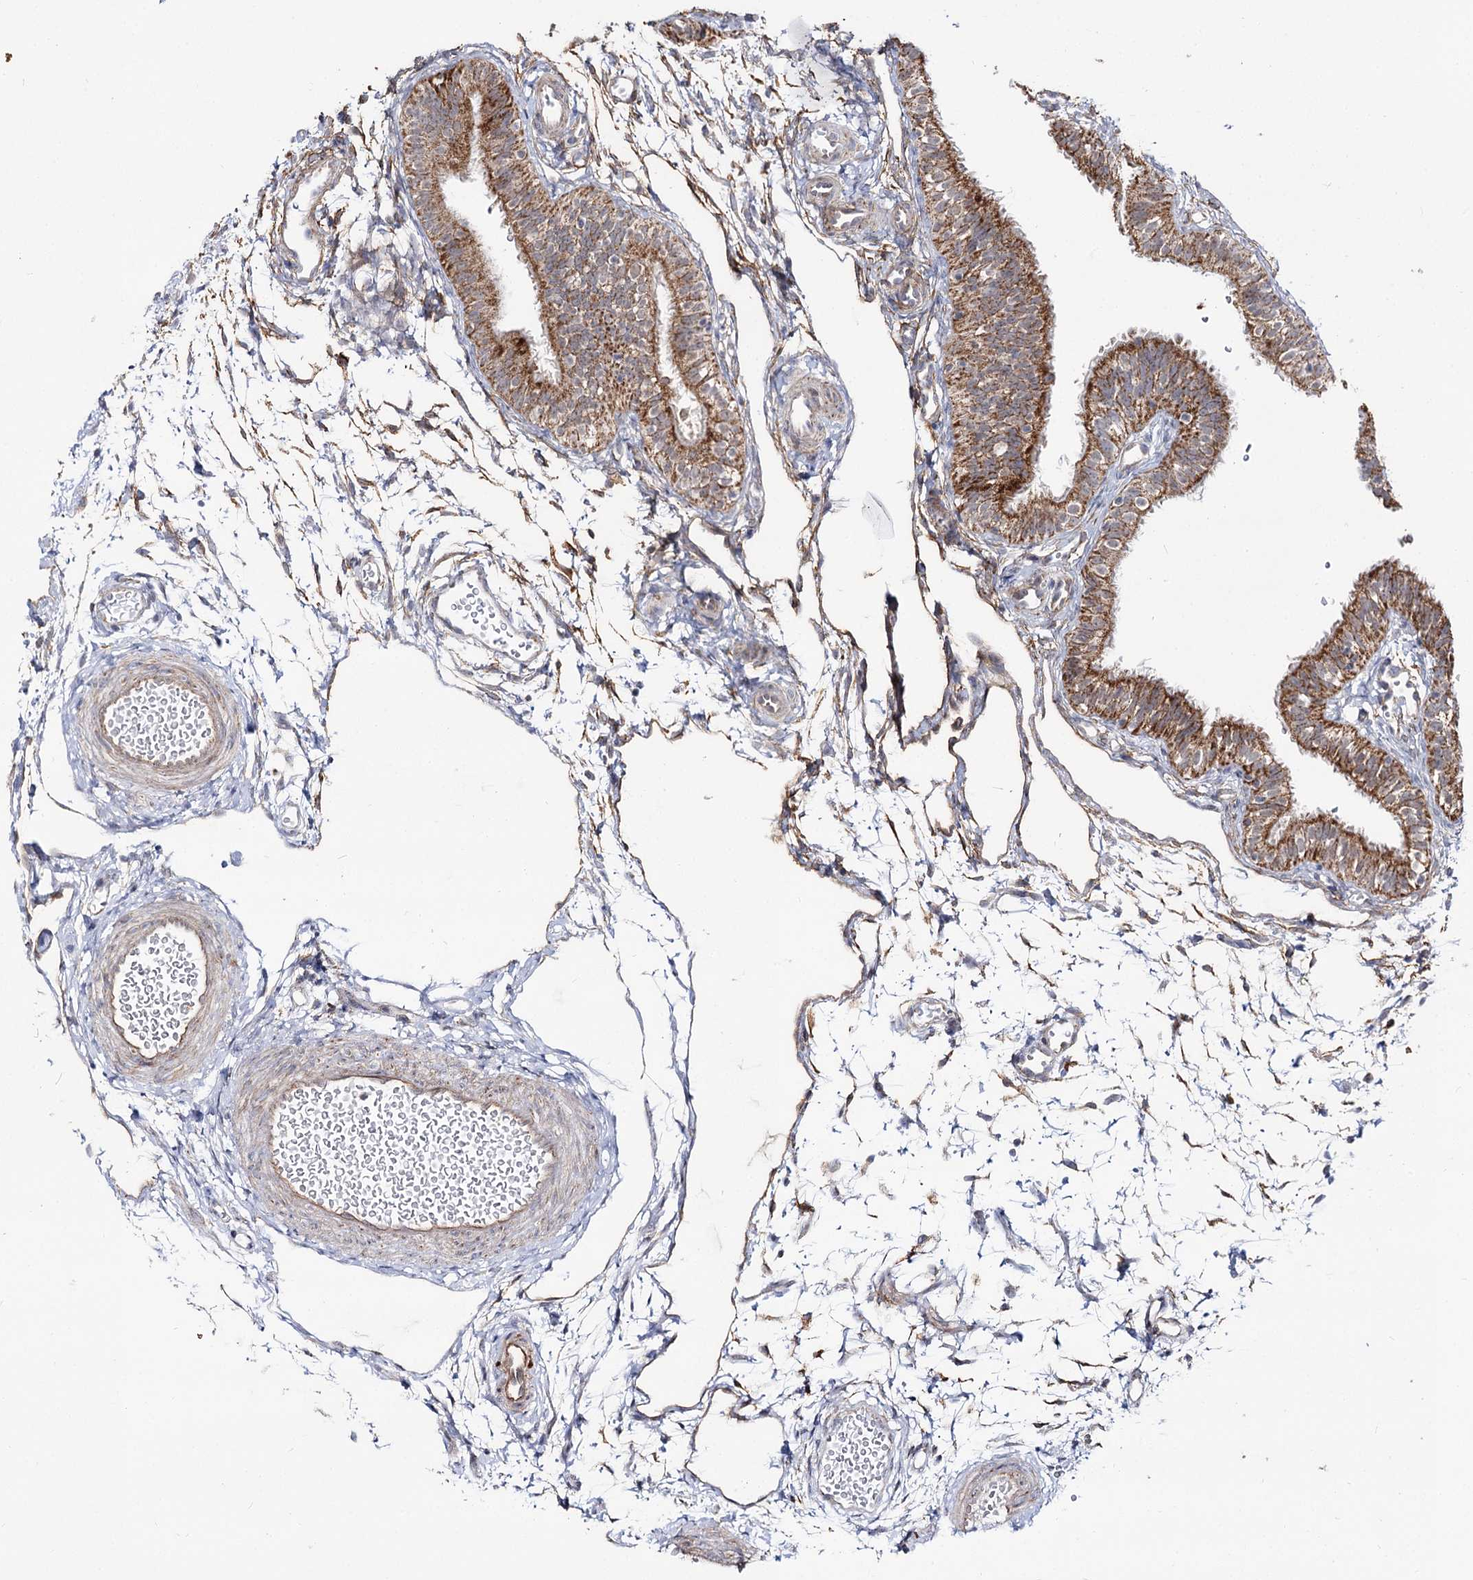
{"staining": {"intensity": "moderate", "quantity": ">75%", "location": "cytoplasmic/membranous"}, "tissue": "fallopian tube", "cell_type": "Glandular cells", "image_type": "normal", "snomed": [{"axis": "morphology", "description": "Normal tissue, NOS"}, {"axis": "topography", "description": "Fallopian tube"}], "caption": "Immunohistochemistry (IHC) photomicrograph of normal fallopian tube: human fallopian tube stained using immunohistochemistry (IHC) displays medium levels of moderate protein expression localized specifically in the cytoplasmic/membranous of glandular cells, appearing as a cytoplasmic/membranous brown color.", "gene": "CBR4", "patient": {"sex": "female", "age": 35}}